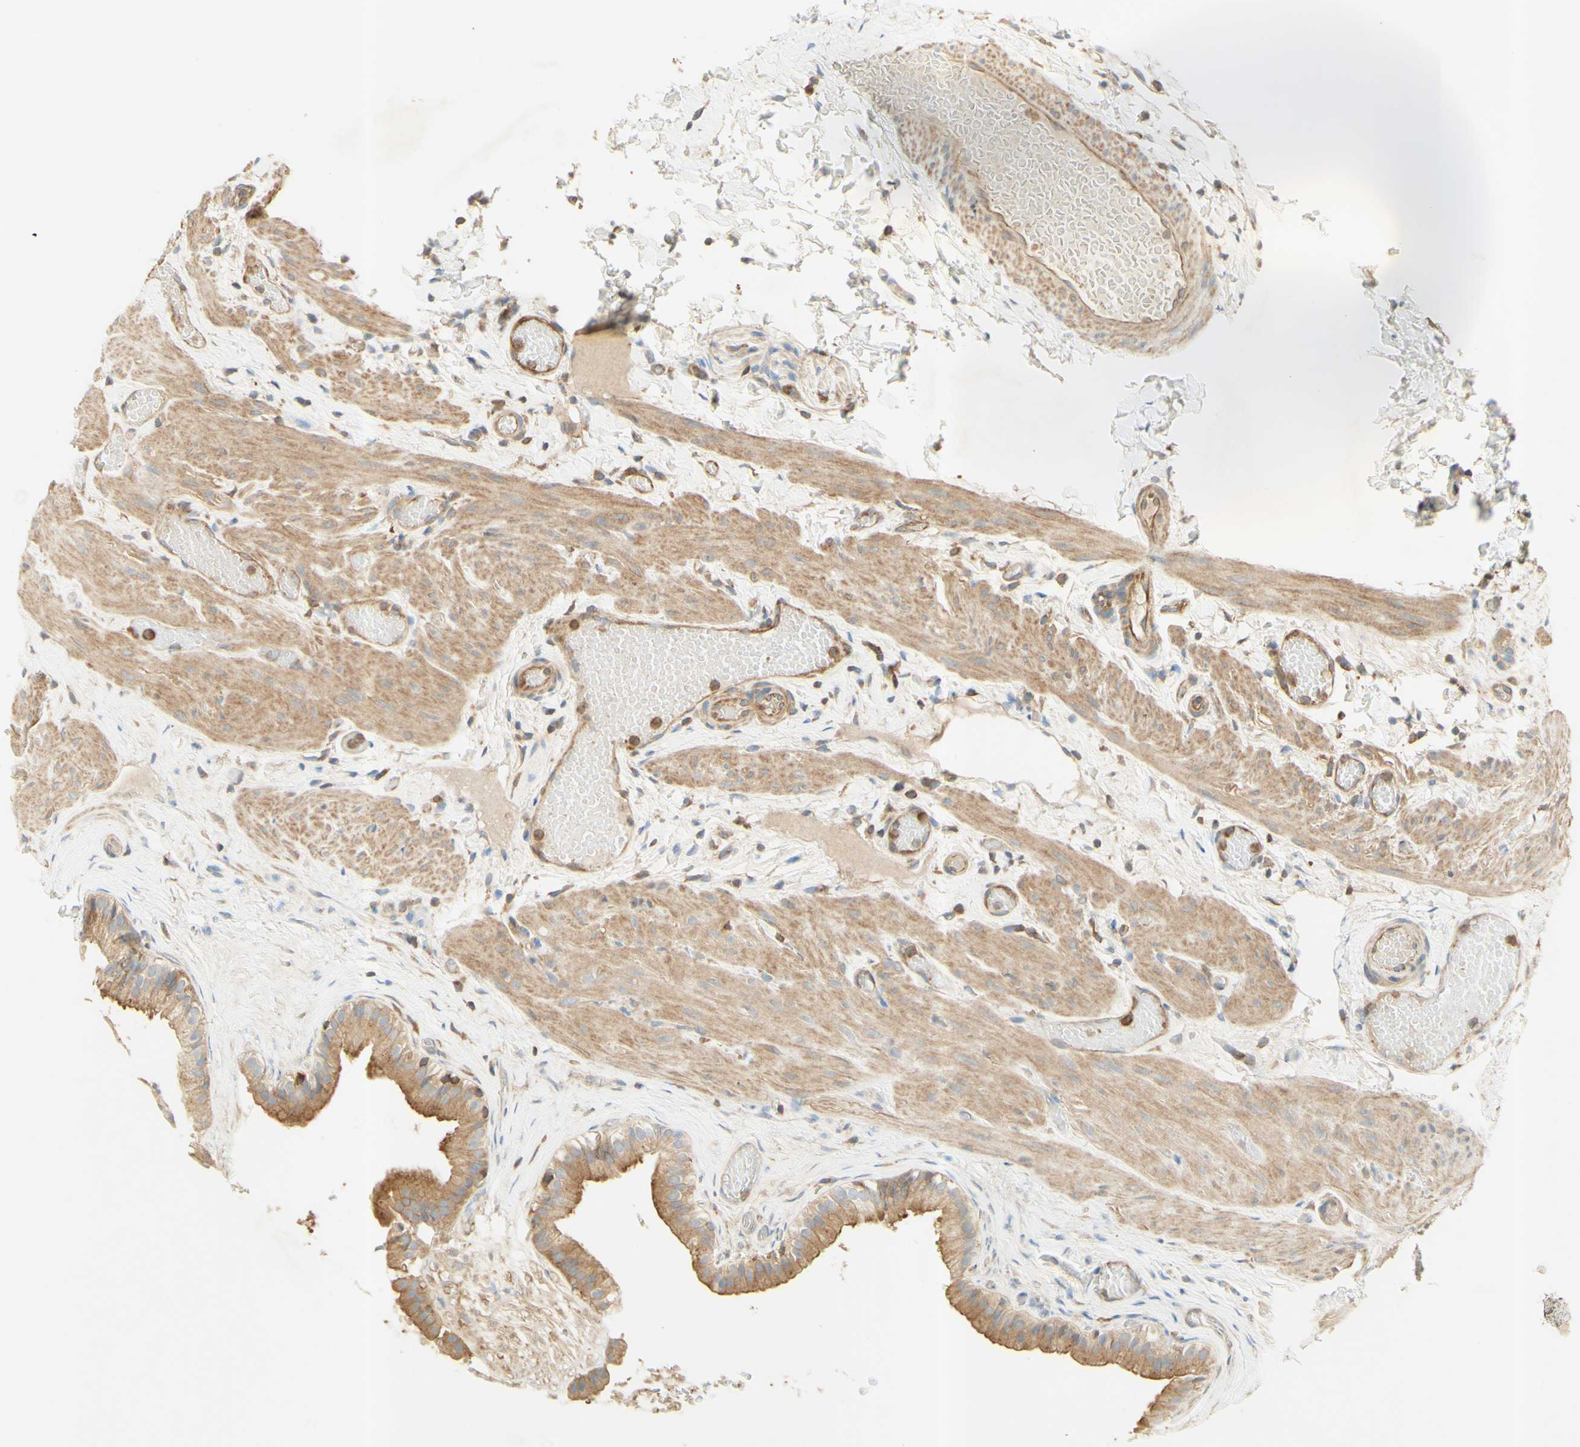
{"staining": {"intensity": "moderate", "quantity": ">75%", "location": "cytoplasmic/membranous"}, "tissue": "gallbladder", "cell_type": "Glandular cells", "image_type": "normal", "snomed": [{"axis": "morphology", "description": "Normal tissue, NOS"}, {"axis": "topography", "description": "Gallbladder"}], "caption": "Glandular cells show medium levels of moderate cytoplasmic/membranous staining in approximately >75% of cells in unremarkable human gallbladder. Using DAB (brown) and hematoxylin (blue) stains, captured at high magnification using brightfield microscopy.", "gene": "IKBKG", "patient": {"sex": "female", "age": 26}}